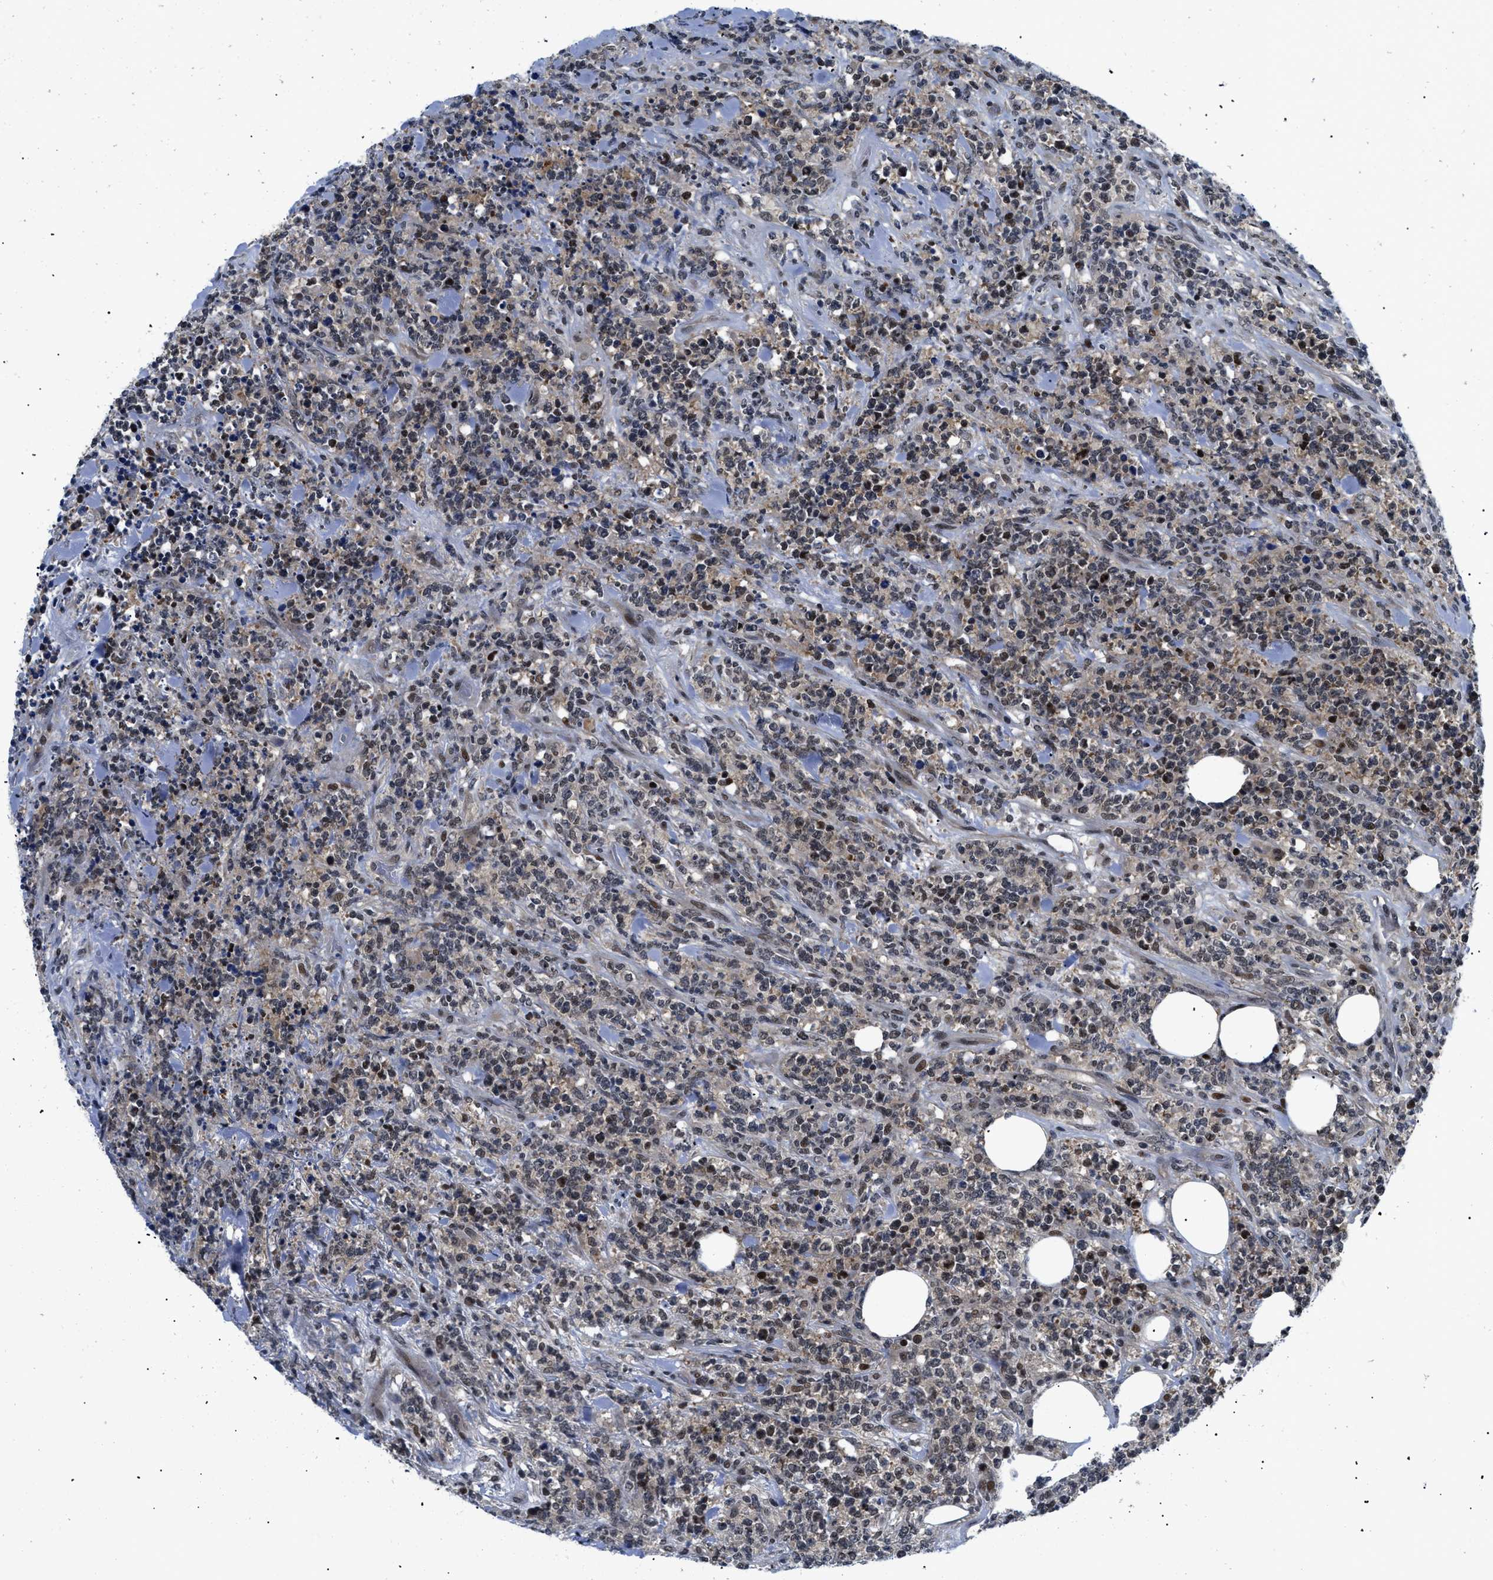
{"staining": {"intensity": "moderate", "quantity": "<25%", "location": "nuclear"}, "tissue": "lymphoma", "cell_type": "Tumor cells", "image_type": "cancer", "snomed": [{"axis": "morphology", "description": "Malignant lymphoma, non-Hodgkin's type, High grade"}, {"axis": "topography", "description": "Soft tissue"}], "caption": "Immunohistochemistry (IHC) of human malignant lymphoma, non-Hodgkin's type (high-grade) exhibits low levels of moderate nuclear positivity in approximately <25% of tumor cells.", "gene": "SLC29A2", "patient": {"sex": "male", "age": 18}}